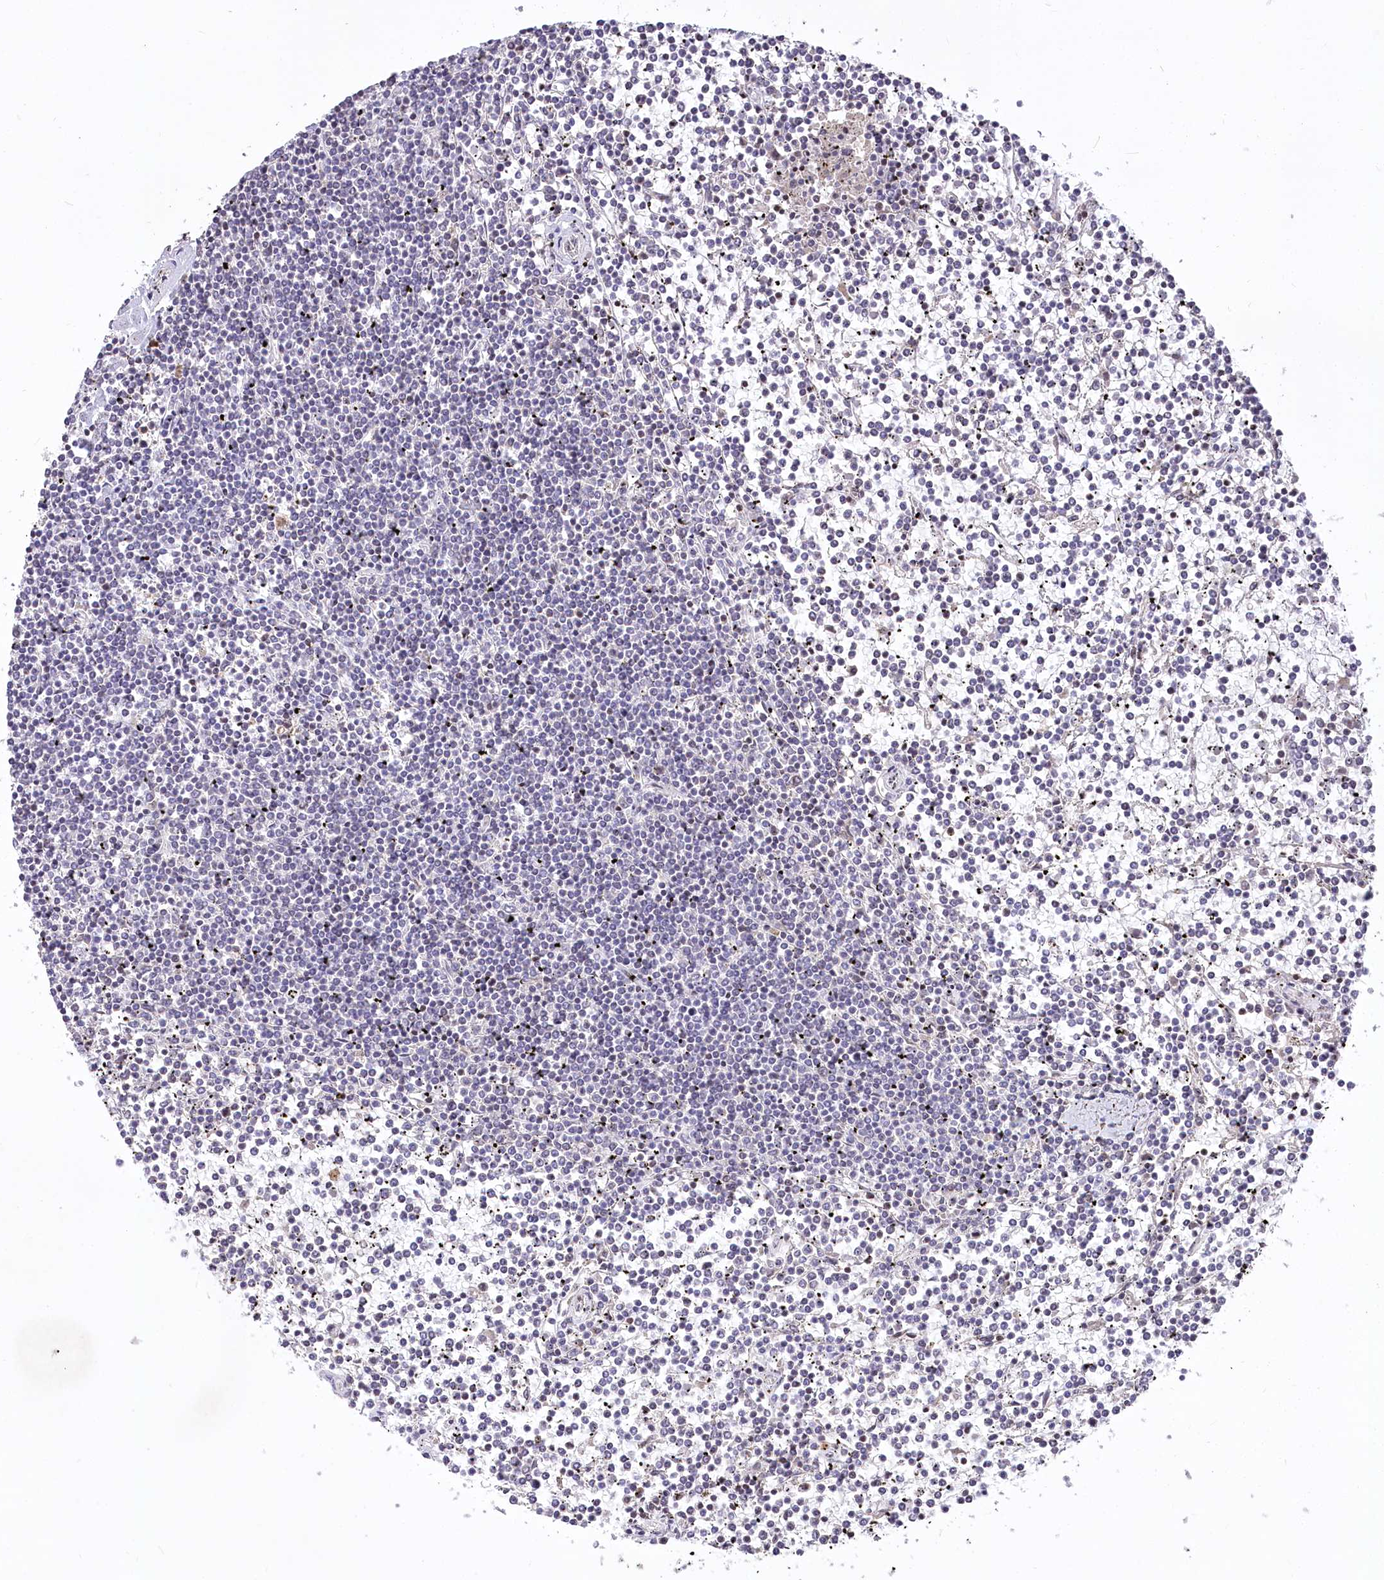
{"staining": {"intensity": "negative", "quantity": "none", "location": "none"}, "tissue": "lymphoma", "cell_type": "Tumor cells", "image_type": "cancer", "snomed": [{"axis": "morphology", "description": "Malignant lymphoma, non-Hodgkin's type, Low grade"}, {"axis": "topography", "description": "Spleen"}], "caption": "This is a micrograph of immunohistochemistry (IHC) staining of malignant lymphoma, non-Hodgkin's type (low-grade), which shows no positivity in tumor cells. The staining is performed using DAB brown chromogen with nuclei counter-stained in using hematoxylin.", "gene": "STT3B", "patient": {"sex": "female", "age": 19}}